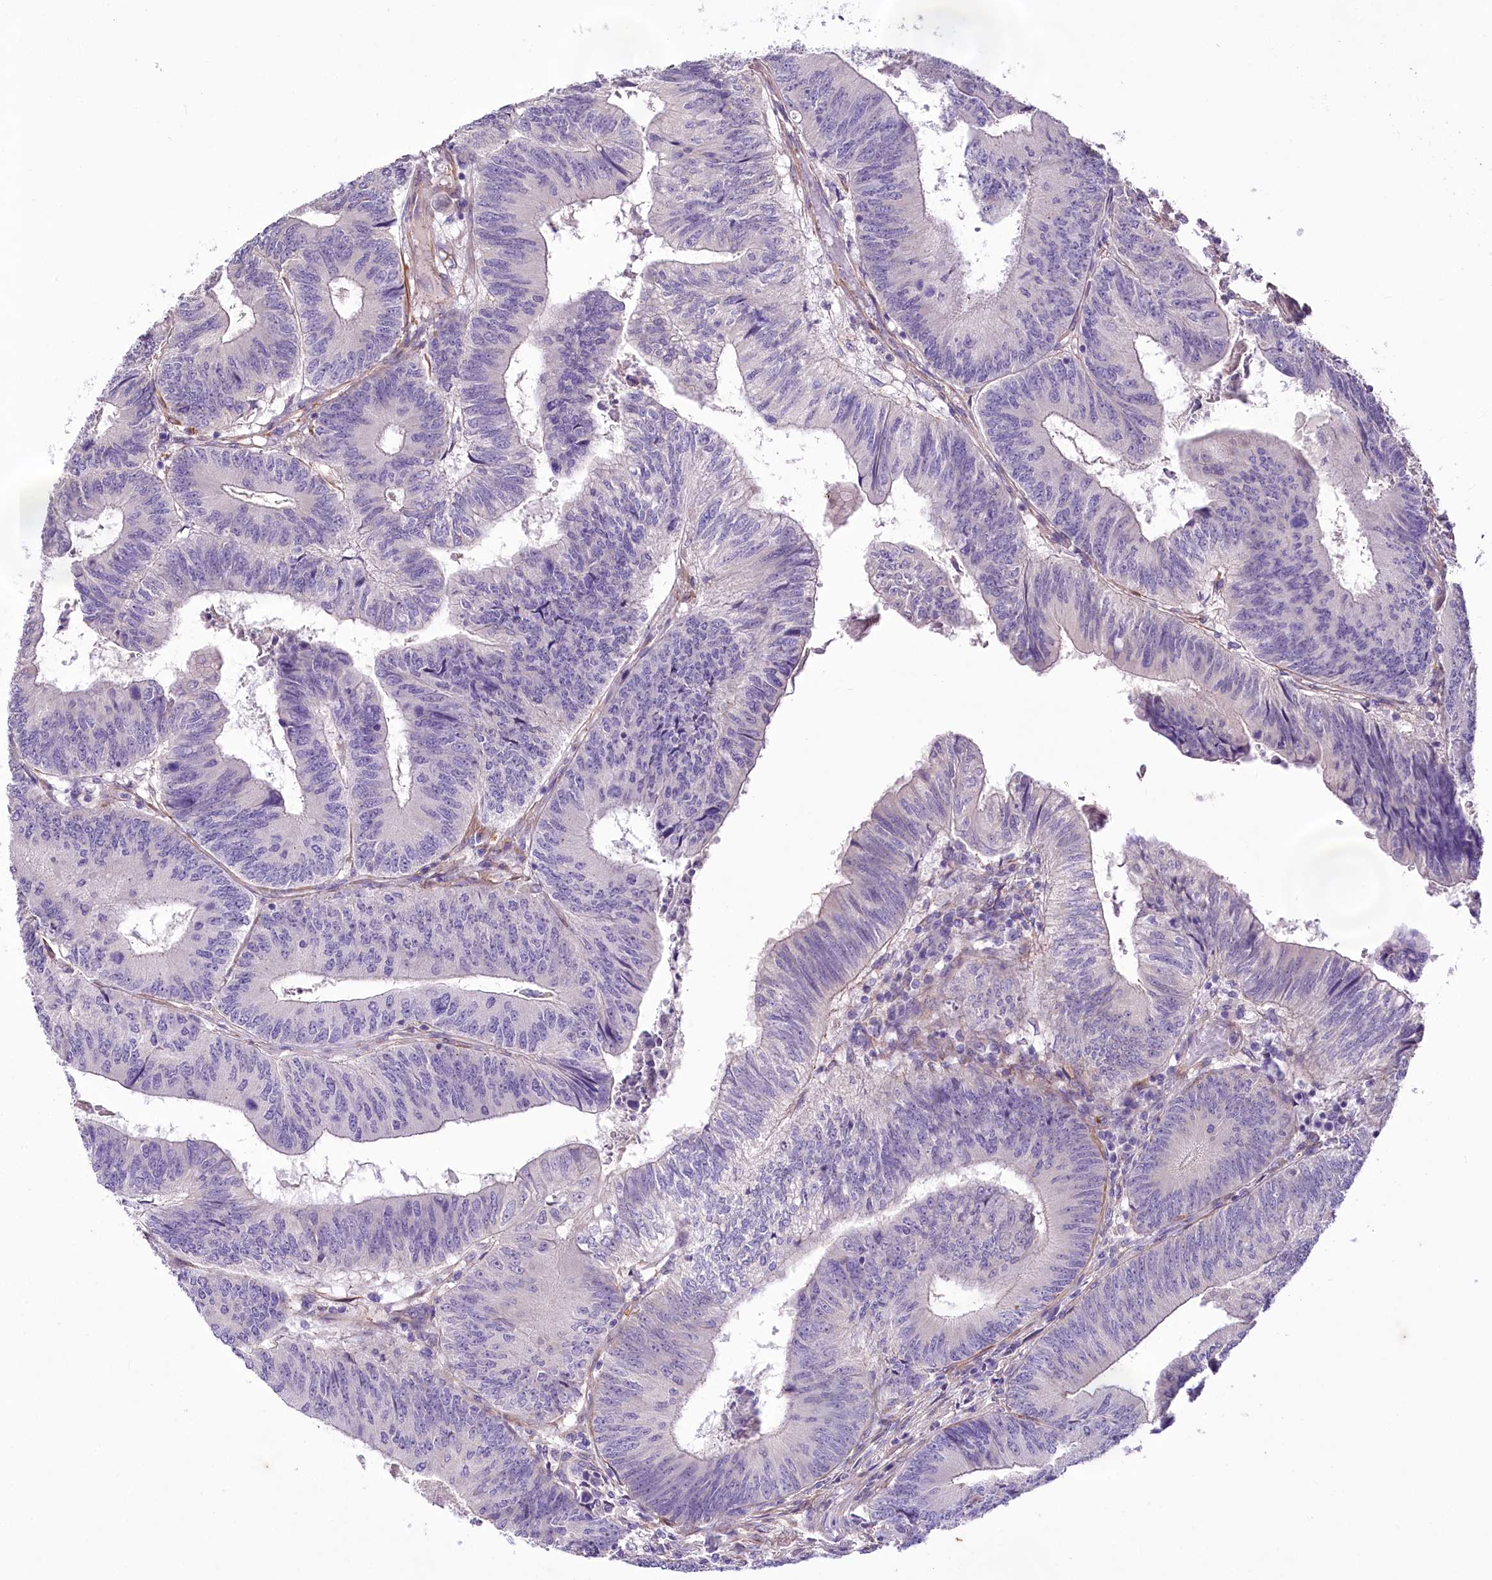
{"staining": {"intensity": "negative", "quantity": "none", "location": "none"}, "tissue": "colorectal cancer", "cell_type": "Tumor cells", "image_type": "cancer", "snomed": [{"axis": "morphology", "description": "Adenocarcinoma, NOS"}, {"axis": "topography", "description": "Colon"}], "caption": "Histopathology image shows no protein positivity in tumor cells of colorectal cancer tissue.", "gene": "RDH16", "patient": {"sex": "female", "age": 67}}